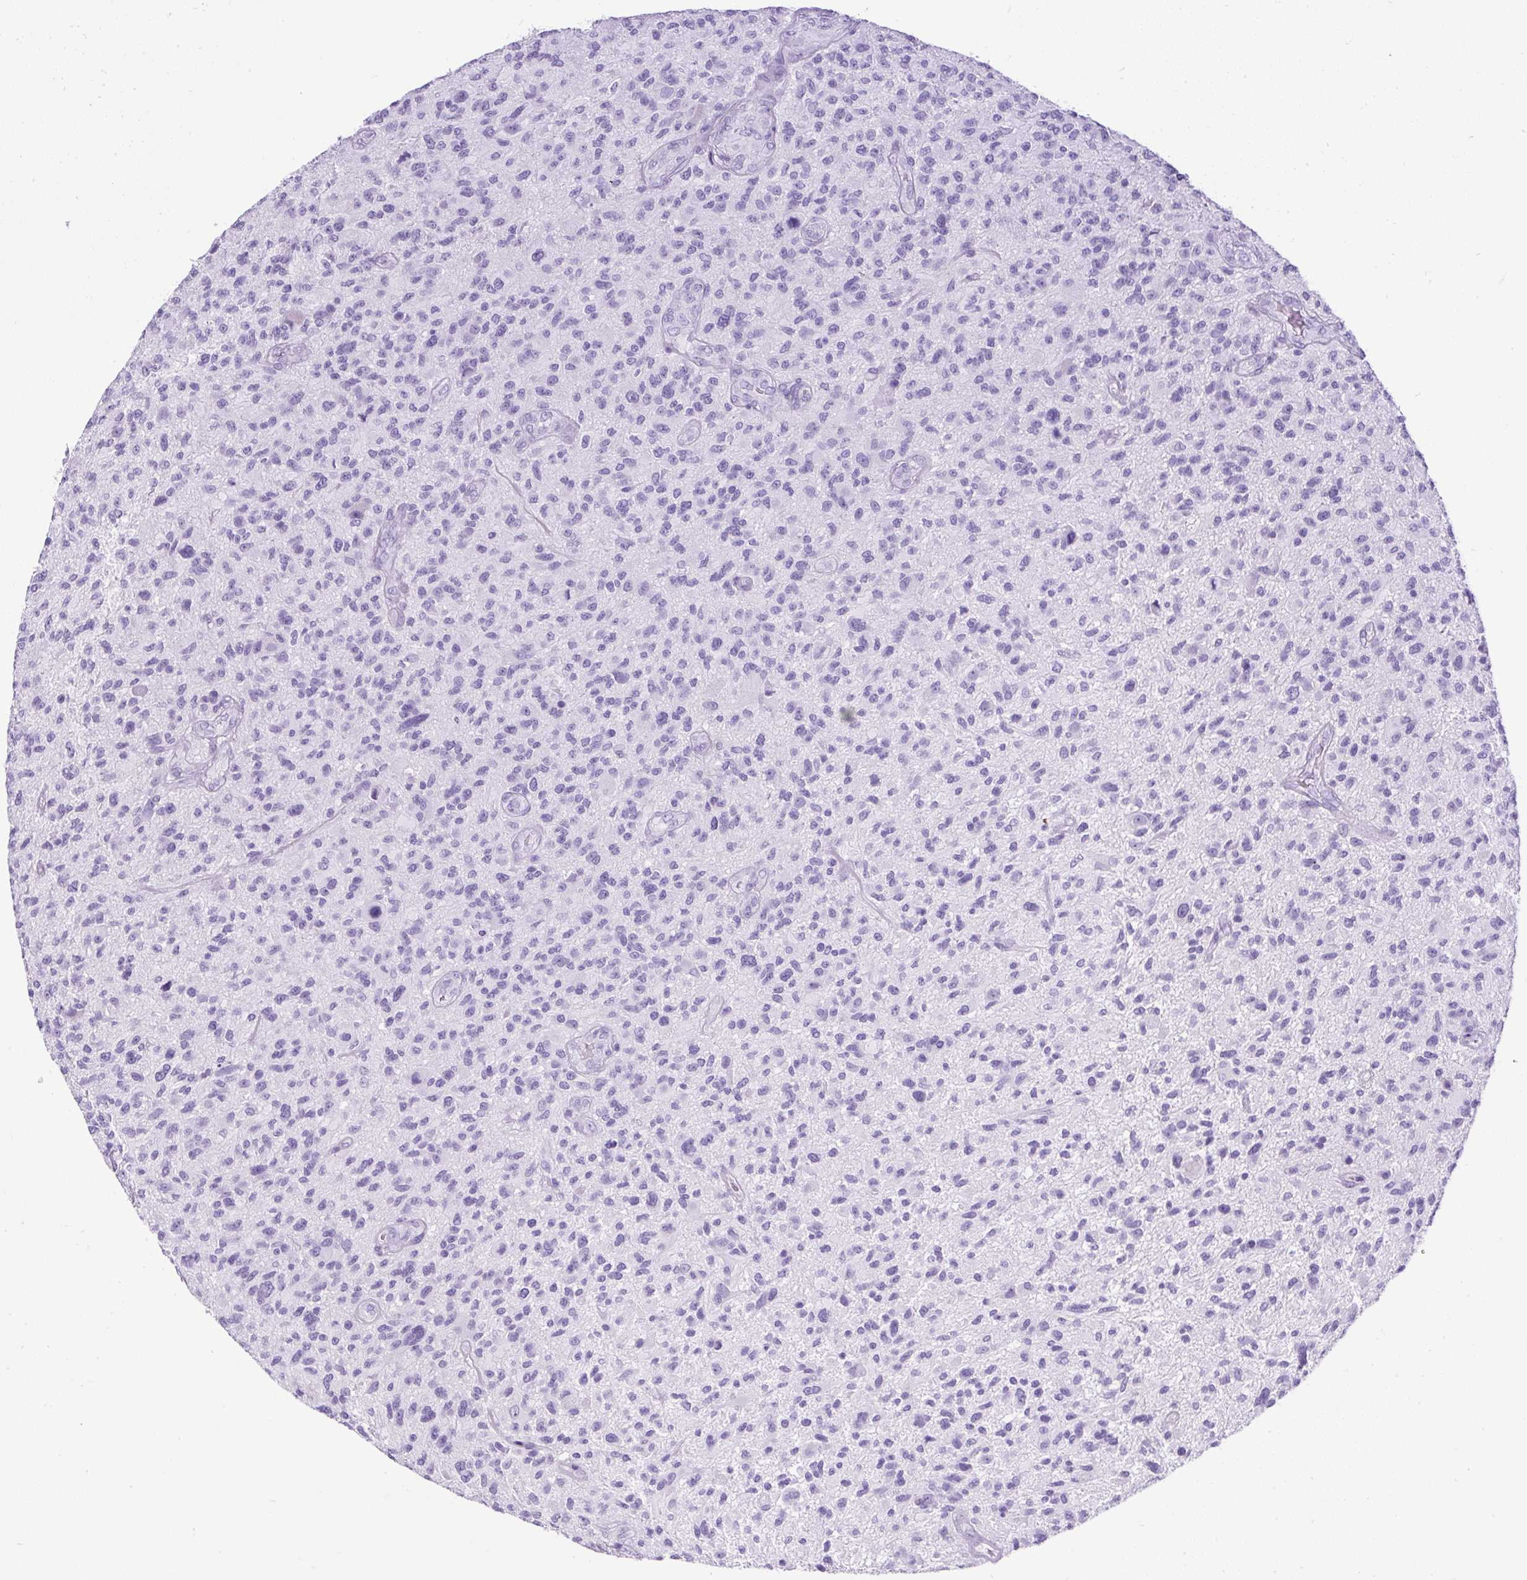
{"staining": {"intensity": "negative", "quantity": "none", "location": "none"}, "tissue": "glioma", "cell_type": "Tumor cells", "image_type": "cancer", "snomed": [{"axis": "morphology", "description": "Glioma, malignant, High grade"}, {"axis": "topography", "description": "Brain"}], "caption": "Immunohistochemistry photomicrograph of neoplastic tissue: malignant glioma (high-grade) stained with DAB demonstrates no significant protein expression in tumor cells.", "gene": "CEL", "patient": {"sex": "male", "age": 47}}